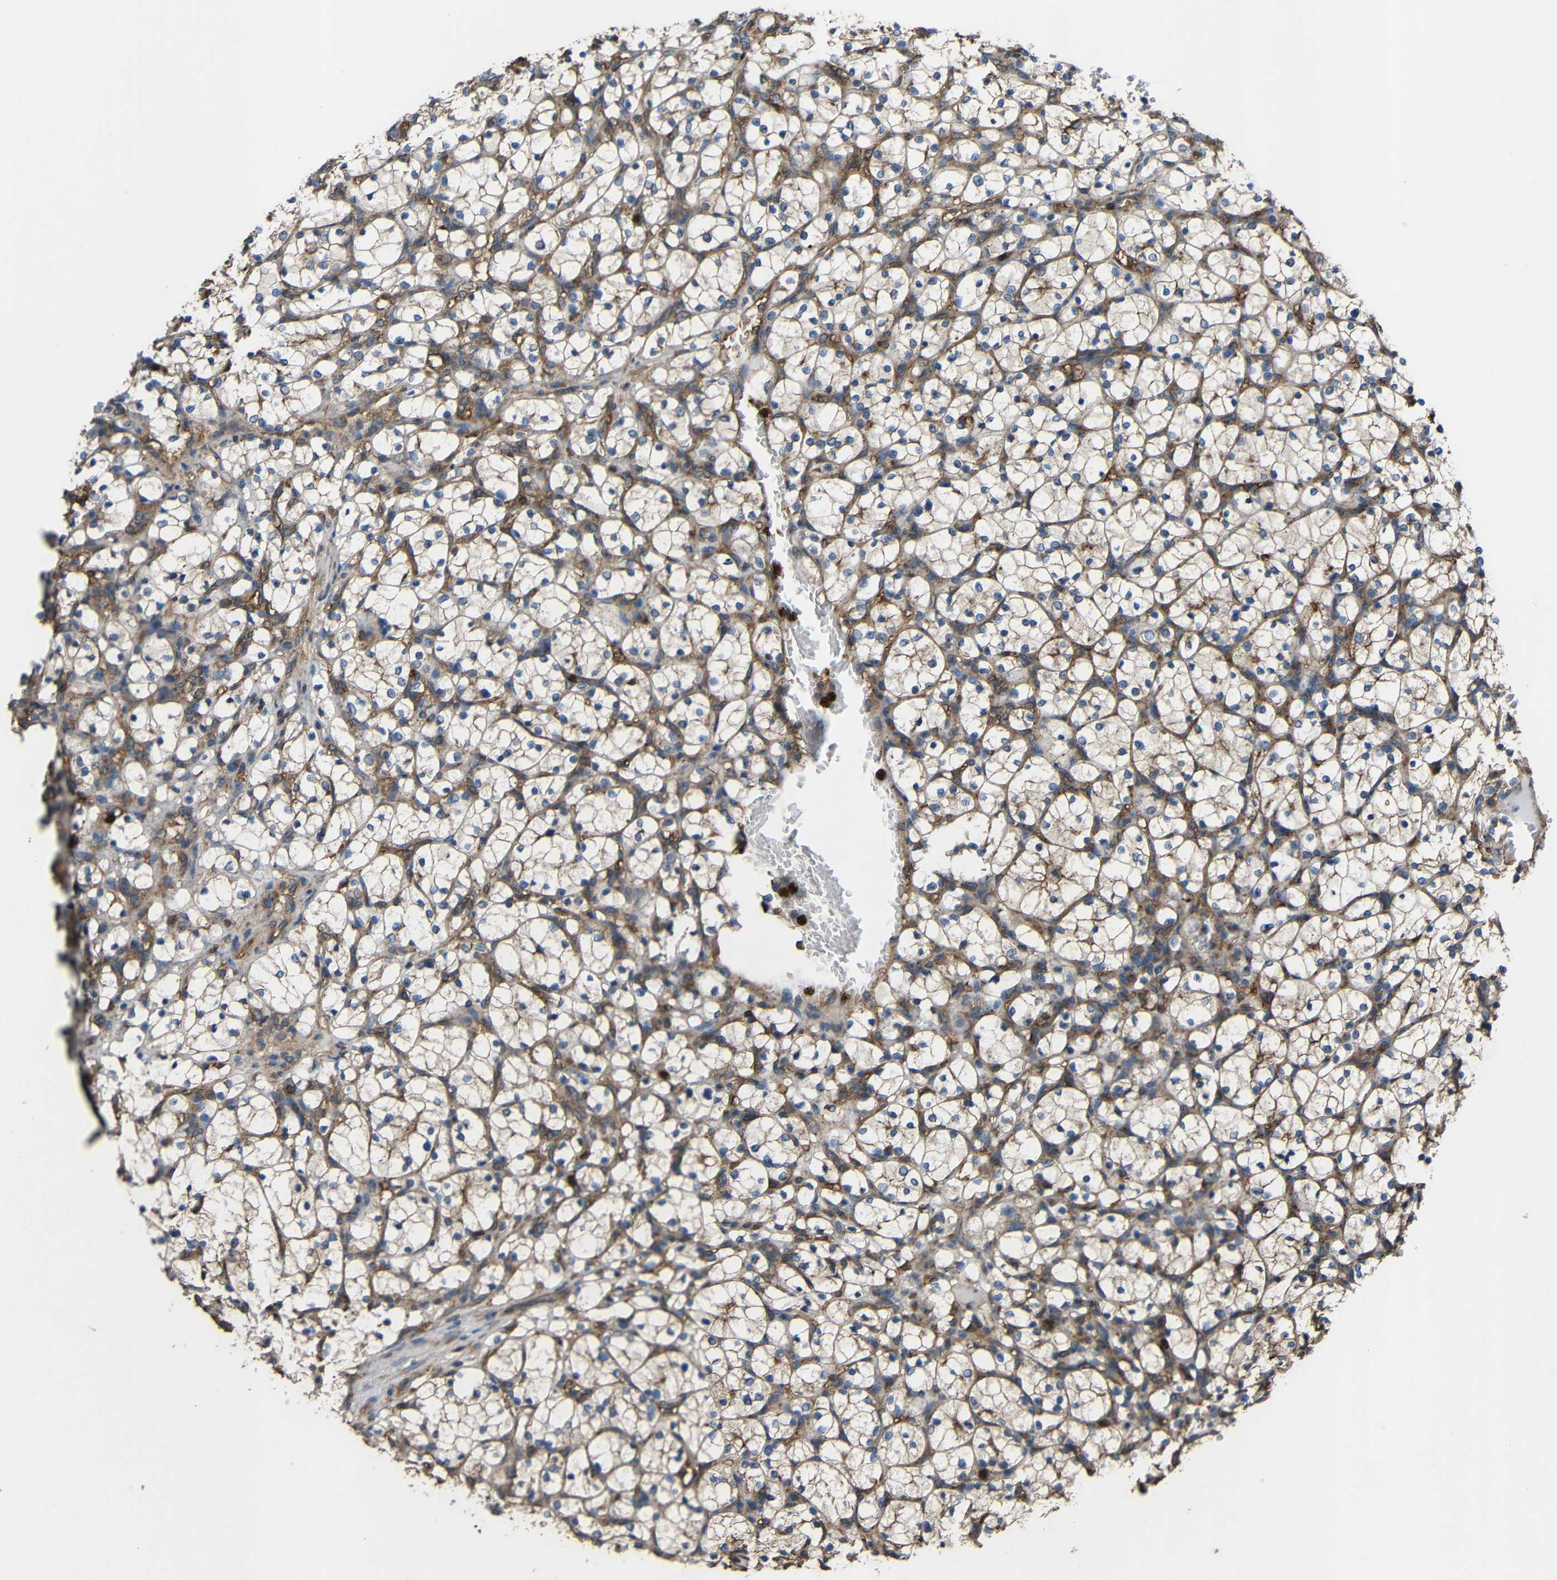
{"staining": {"intensity": "weak", "quantity": "25%-75%", "location": "cytoplasmic/membranous"}, "tissue": "renal cancer", "cell_type": "Tumor cells", "image_type": "cancer", "snomed": [{"axis": "morphology", "description": "Adenocarcinoma, NOS"}, {"axis": "topography", "description": "Kidney"}], "caption": "Weak cytoplasmic/membranous staining for a protein is identified in approximately 25%-75% of tumor cells of renal cancer using IHC.", "gene": "TREM2", "patient": {"sex": "female", "age": 69}}